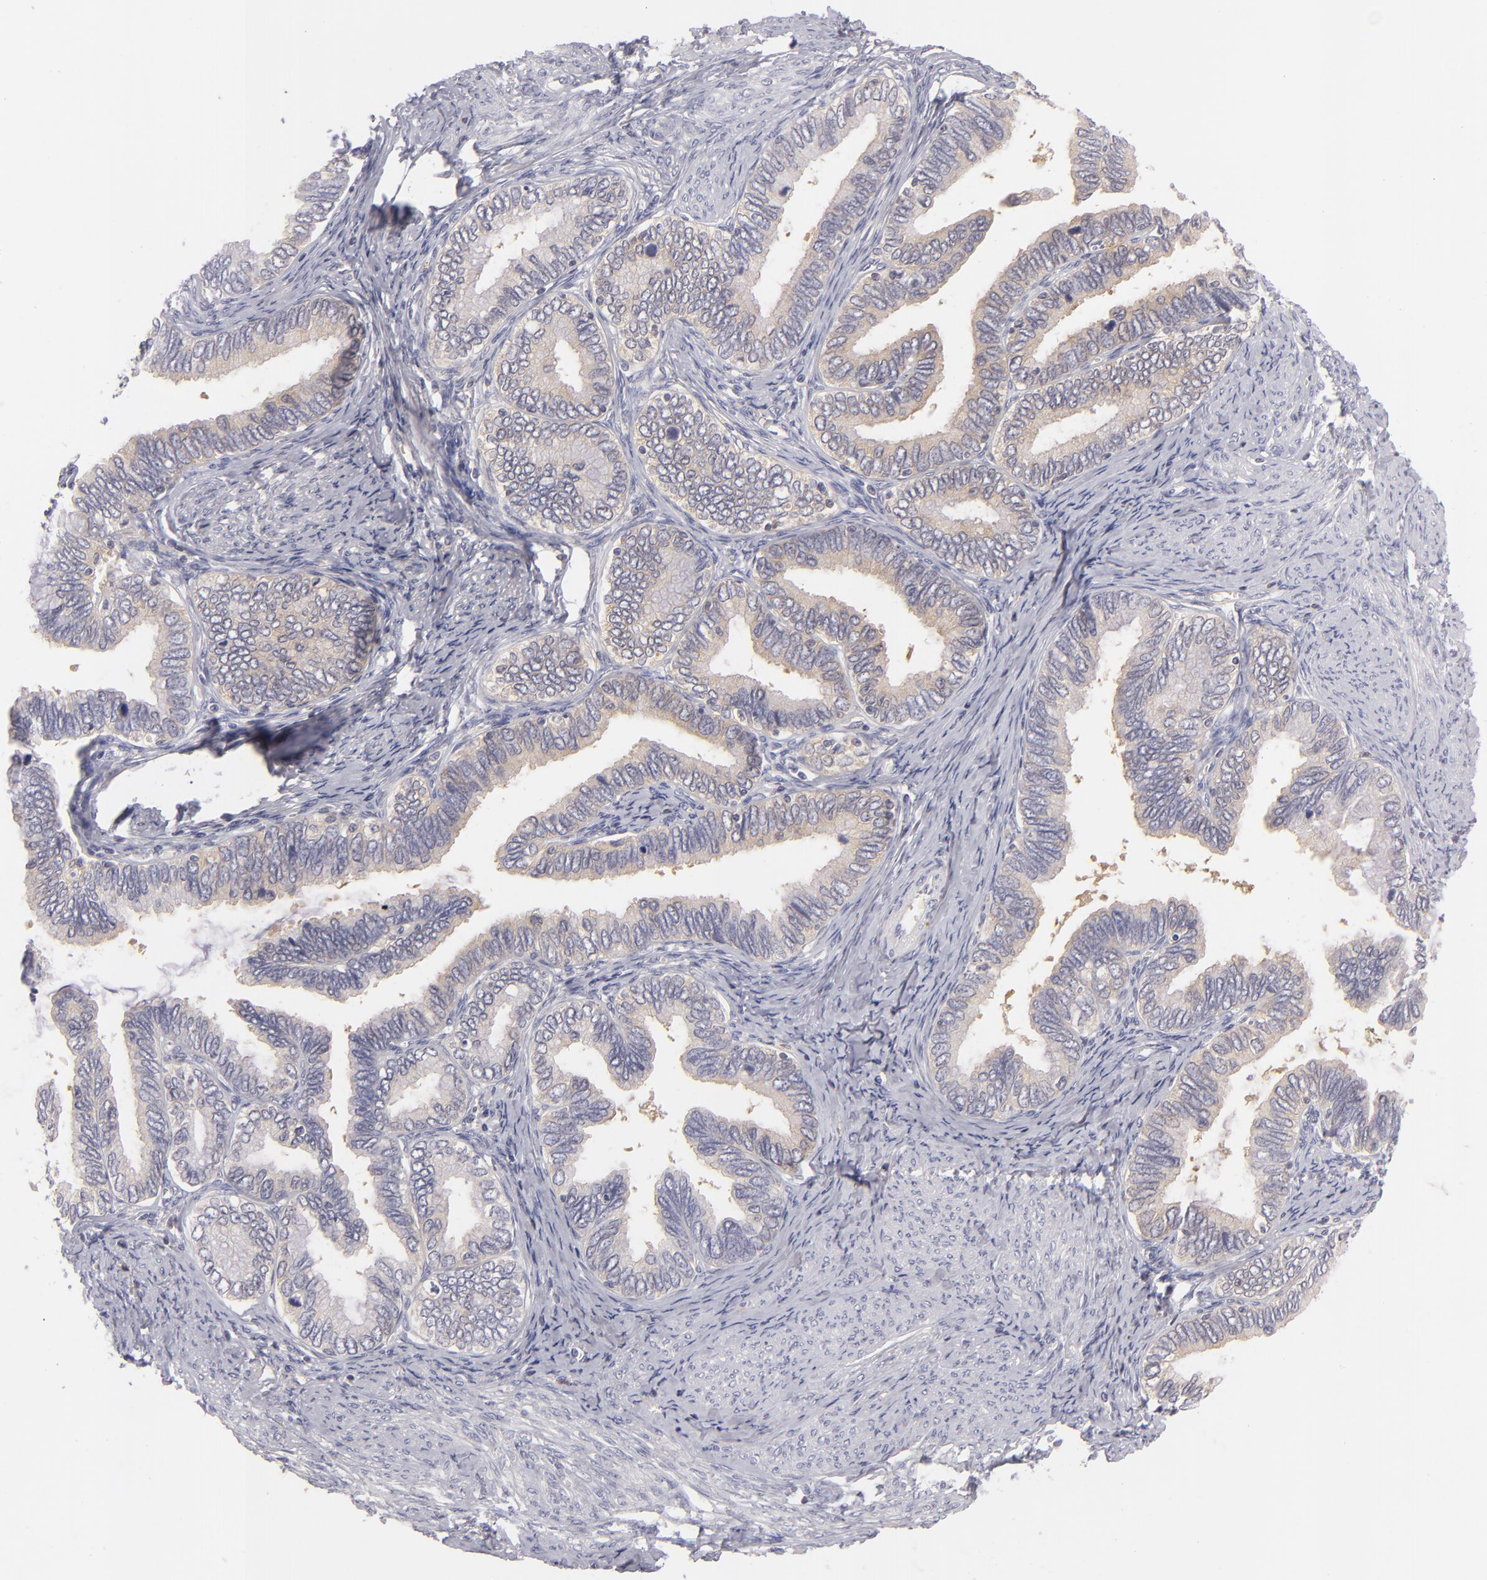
{"staining": {"intensity": "weak", "quantity": ">75%", "location": "cytoplasmic/membranous"}, "tissue": "cervical cancer", "cell_type": "Tumor cells", "image_type": "cancer", "snomed": [{"axis": "morphology", "description": "Adenocarcinoma, NOS"}, {"axis": "topography", "description": "Cervix"}], "caption": "Tumor cells exhibit weak cytoplasmic/membranous positivity in about >75% of cells in cervical adenocarcinoma. The protein of interest is shown in brown color, while the nuclei are stained blue.", "gene": "MMP10", "patient": {"sex": "female", "age": 49}}